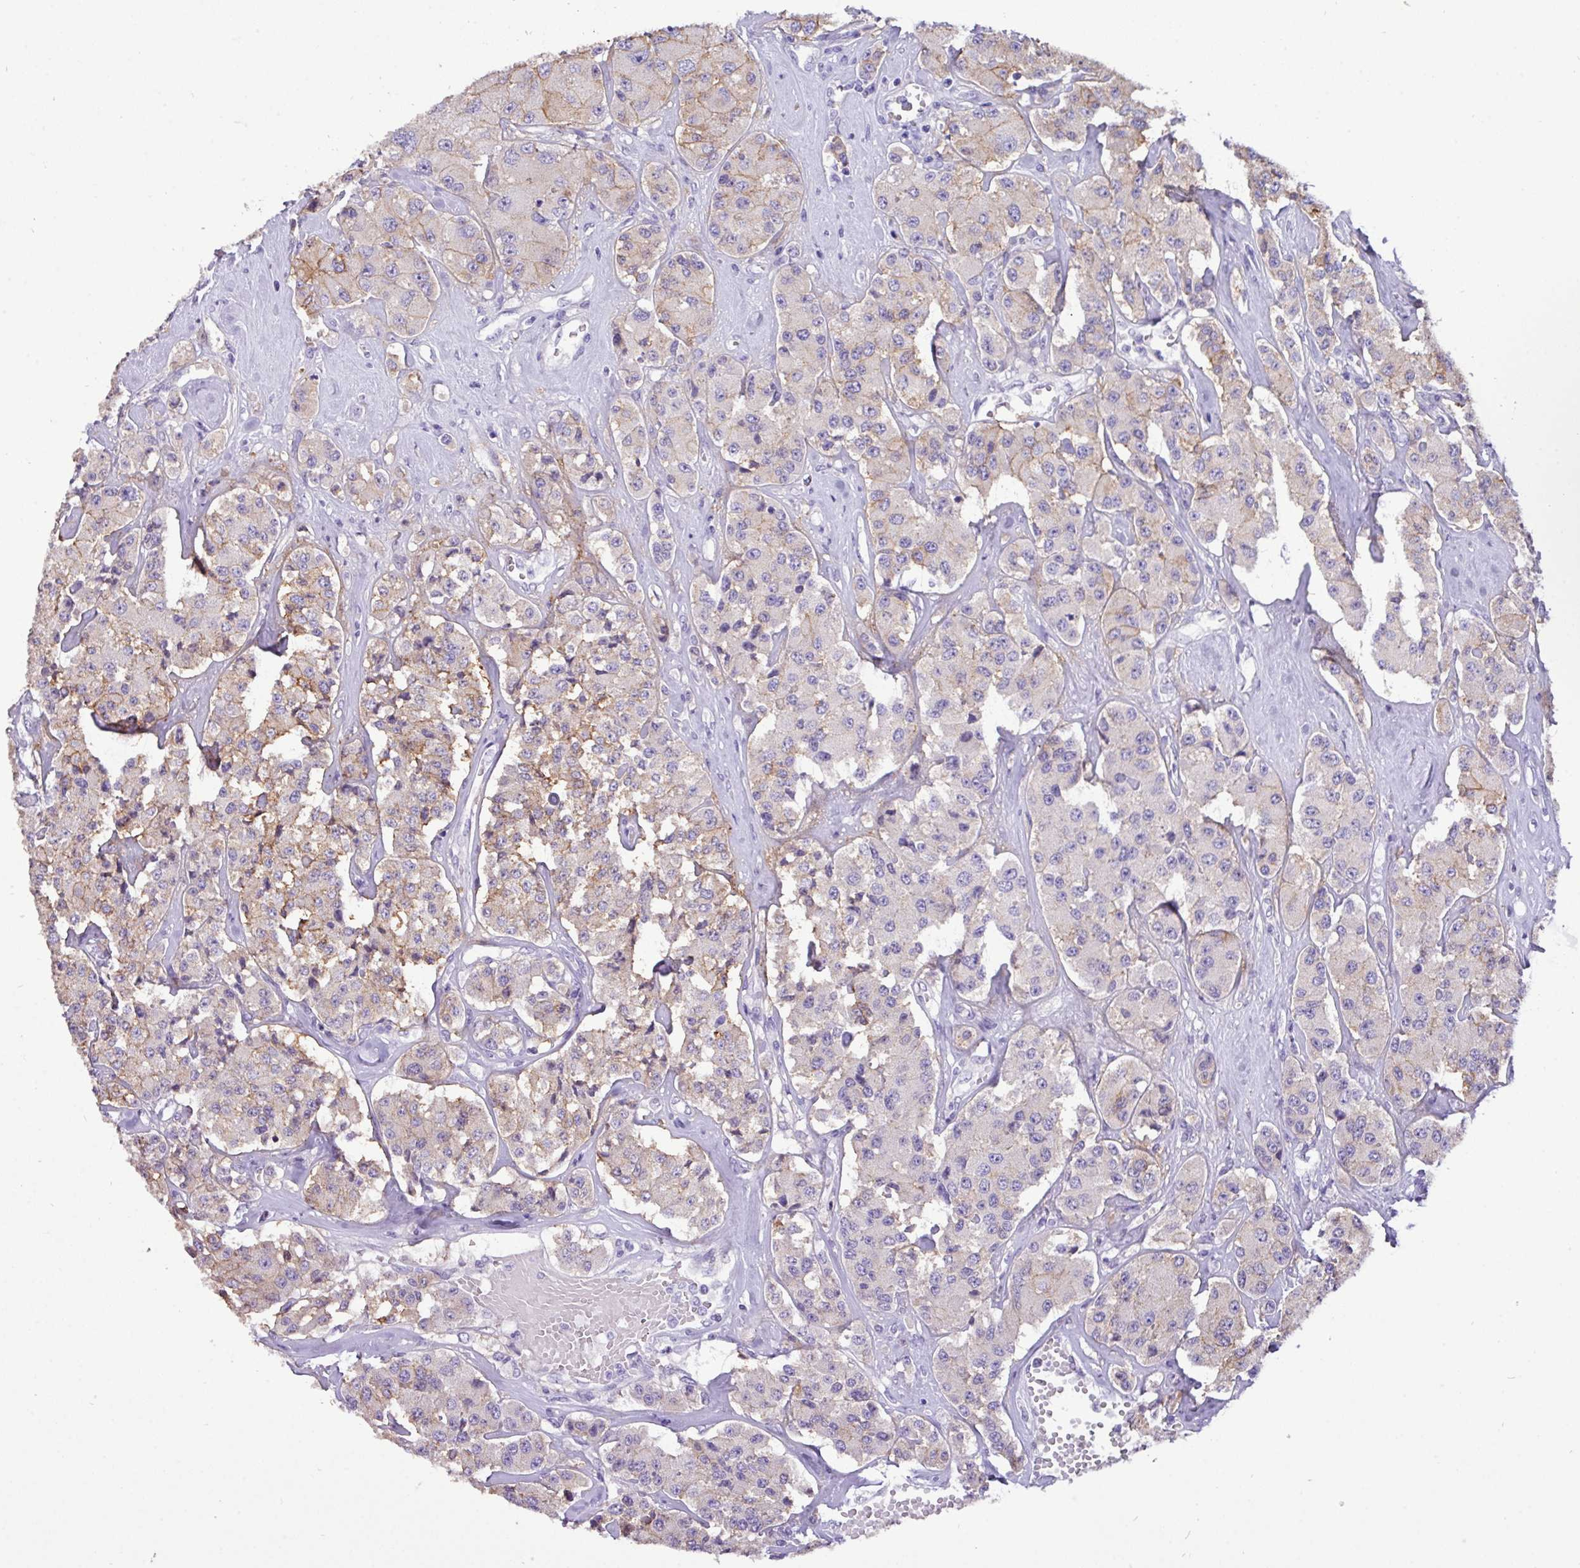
{"staining": {"intensity": "weak", "quantity": "<25%", "location": "cytoplasmic/membranous"}, "tissue": "carcinoid", "cell_type": "Tumor cells", "image_type": "cancer", "snomed": [{"axis": "morphology", "description": "Carcinoid, malignant, NOS"}, {"axis": "topography", "description": "Pancreas"}], "caption": "An IHC photomicrograph of malignant carcinoid is shown. There is no staining in tumor cells of malignant carcinoid.", "gene": "EPCAM", "patient": {"sex": "male", "age": 41}}